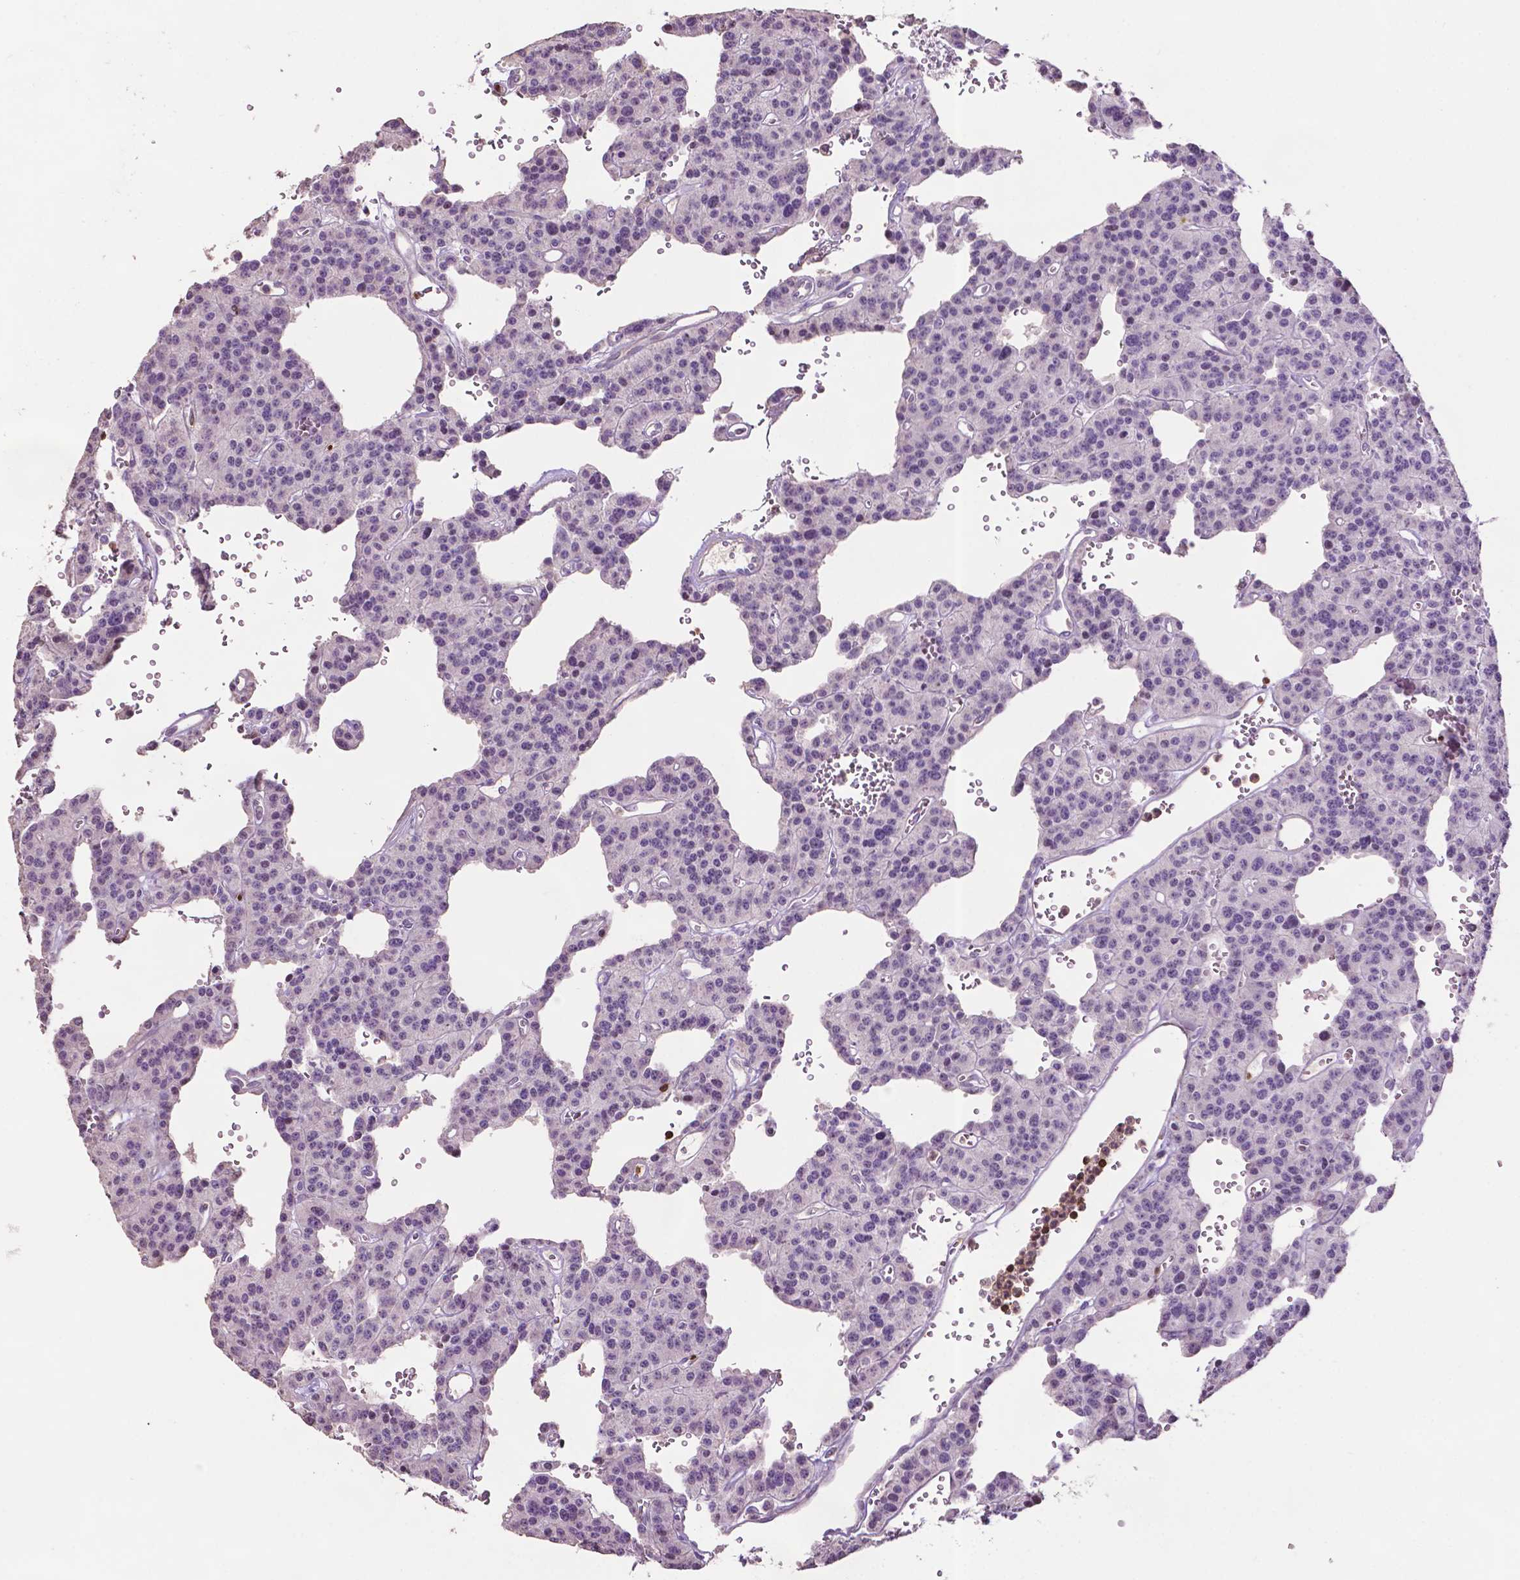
{"staining": {"intensity": "negative", "quantity": "none", "location": "none"}, "tissue": "carcinoid", "cell_type": "Tumor cells", "image_type": "cancer", "snomed": [{"axis": "morphology", "description": "Carcinoid, malignant, NOS"}, {"axis": "topography", "description": "Lung"}], "caption": "High power microscopy micrograph of an immunohistochemistry micrograph of malignant carcinoid, revealing no significant expression in tumor cells.", "gene": "TBC1D10C", "patient": {"sex": "female", "age": 71}}